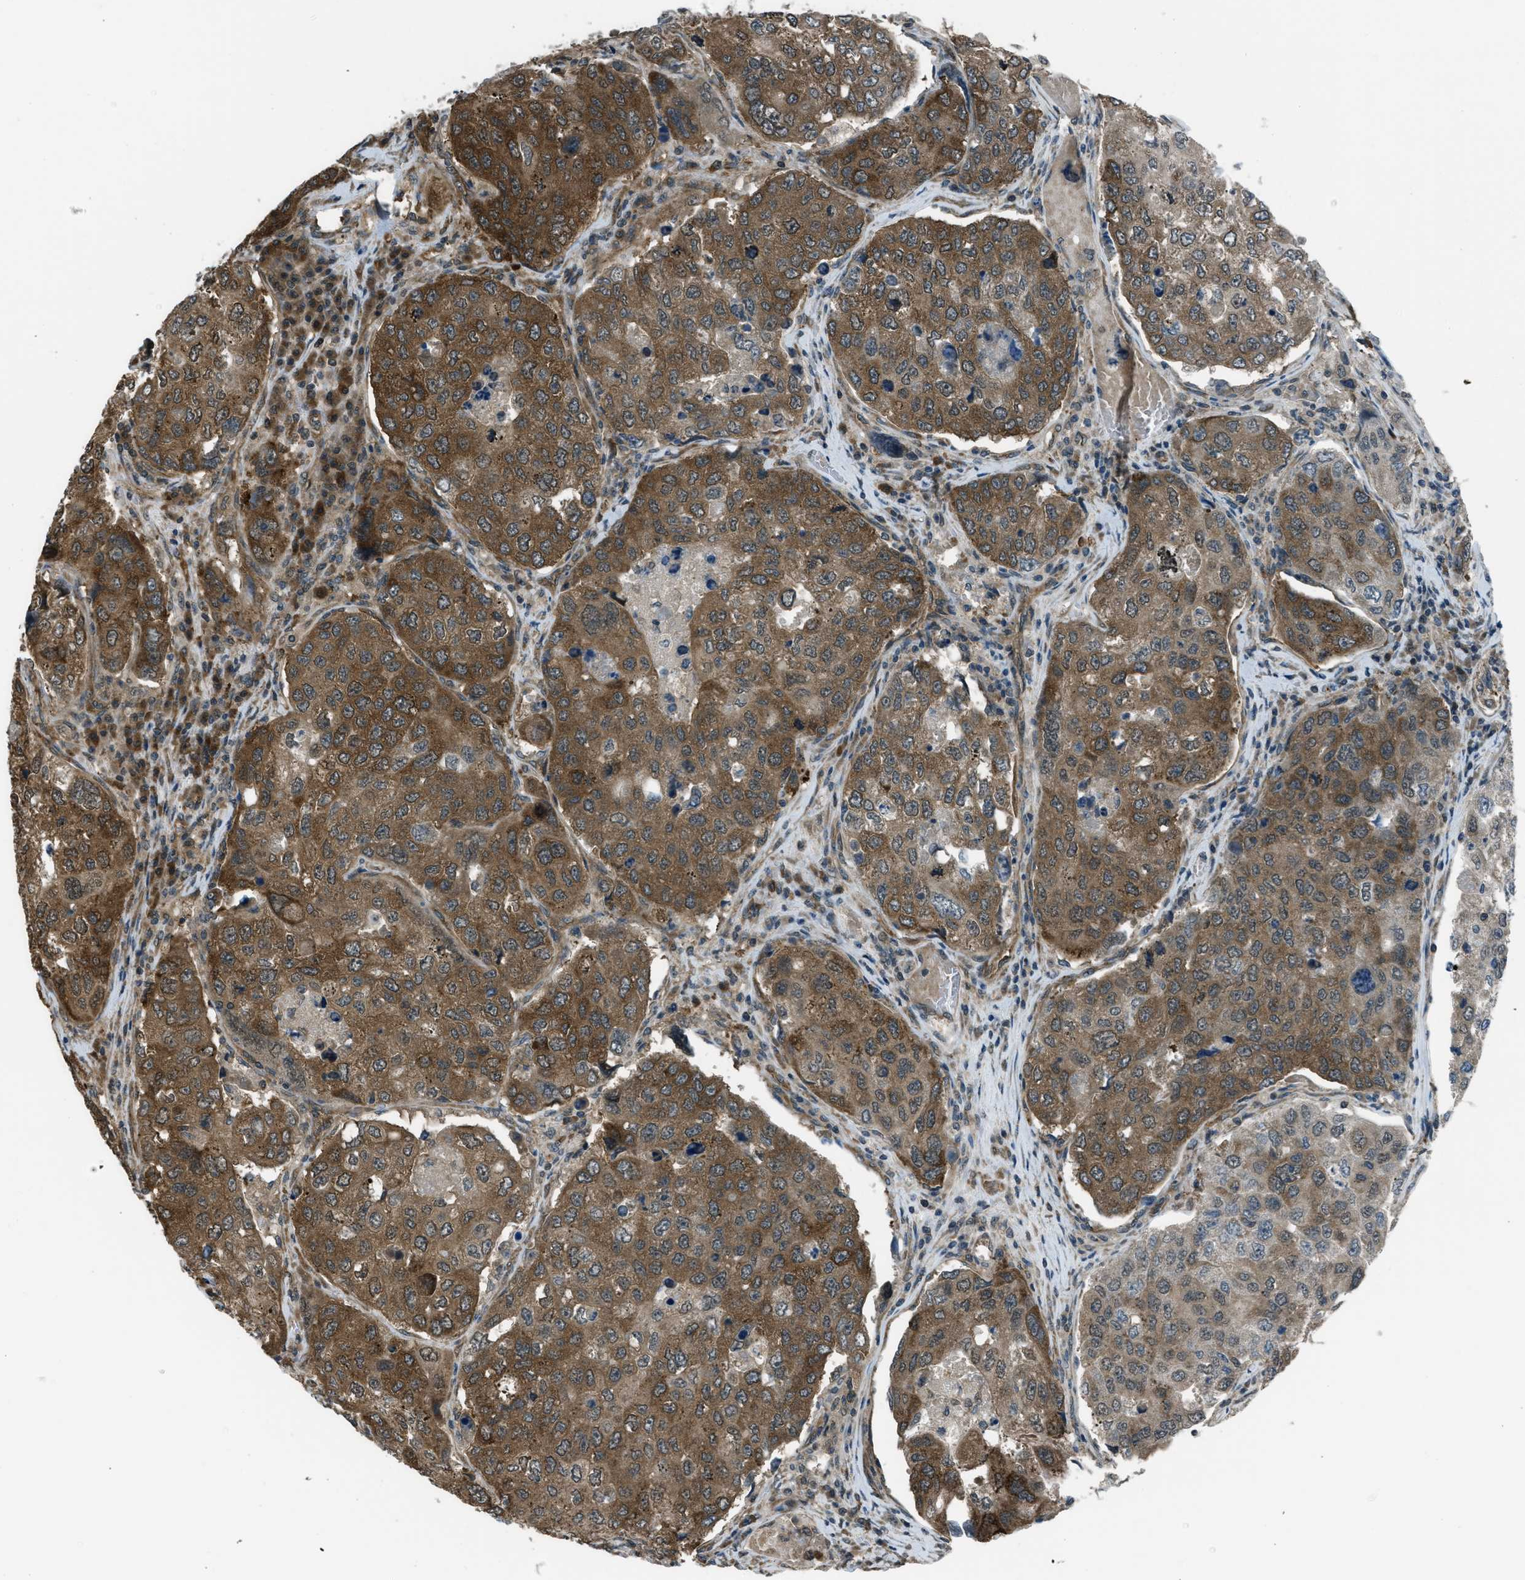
{"staining": {"intensity": "strong", "quantity": "25%-75%", "location": "cytoplasmic/membranous"}, "tissue": "urothelial cancer", "cell_type": "Tumor cells", "image_type": "cancer", "snomed": [{"axis": "morphology", "description": "Urothelial carcinoma, High grade"}, {"axis": "topography", "description": "Lymph node"}, {"axis": "topography", "description": "Urinary bladder"}], "caption": "Urothelial carcinoma (high-grade) stained with DAB IHC reveals high levels of strong cytoplasmic/membranous positivity in about 25%-75% of tumor cells.", "gene": "ASAP2", "patient": {"sex": "male", "age": 51}}